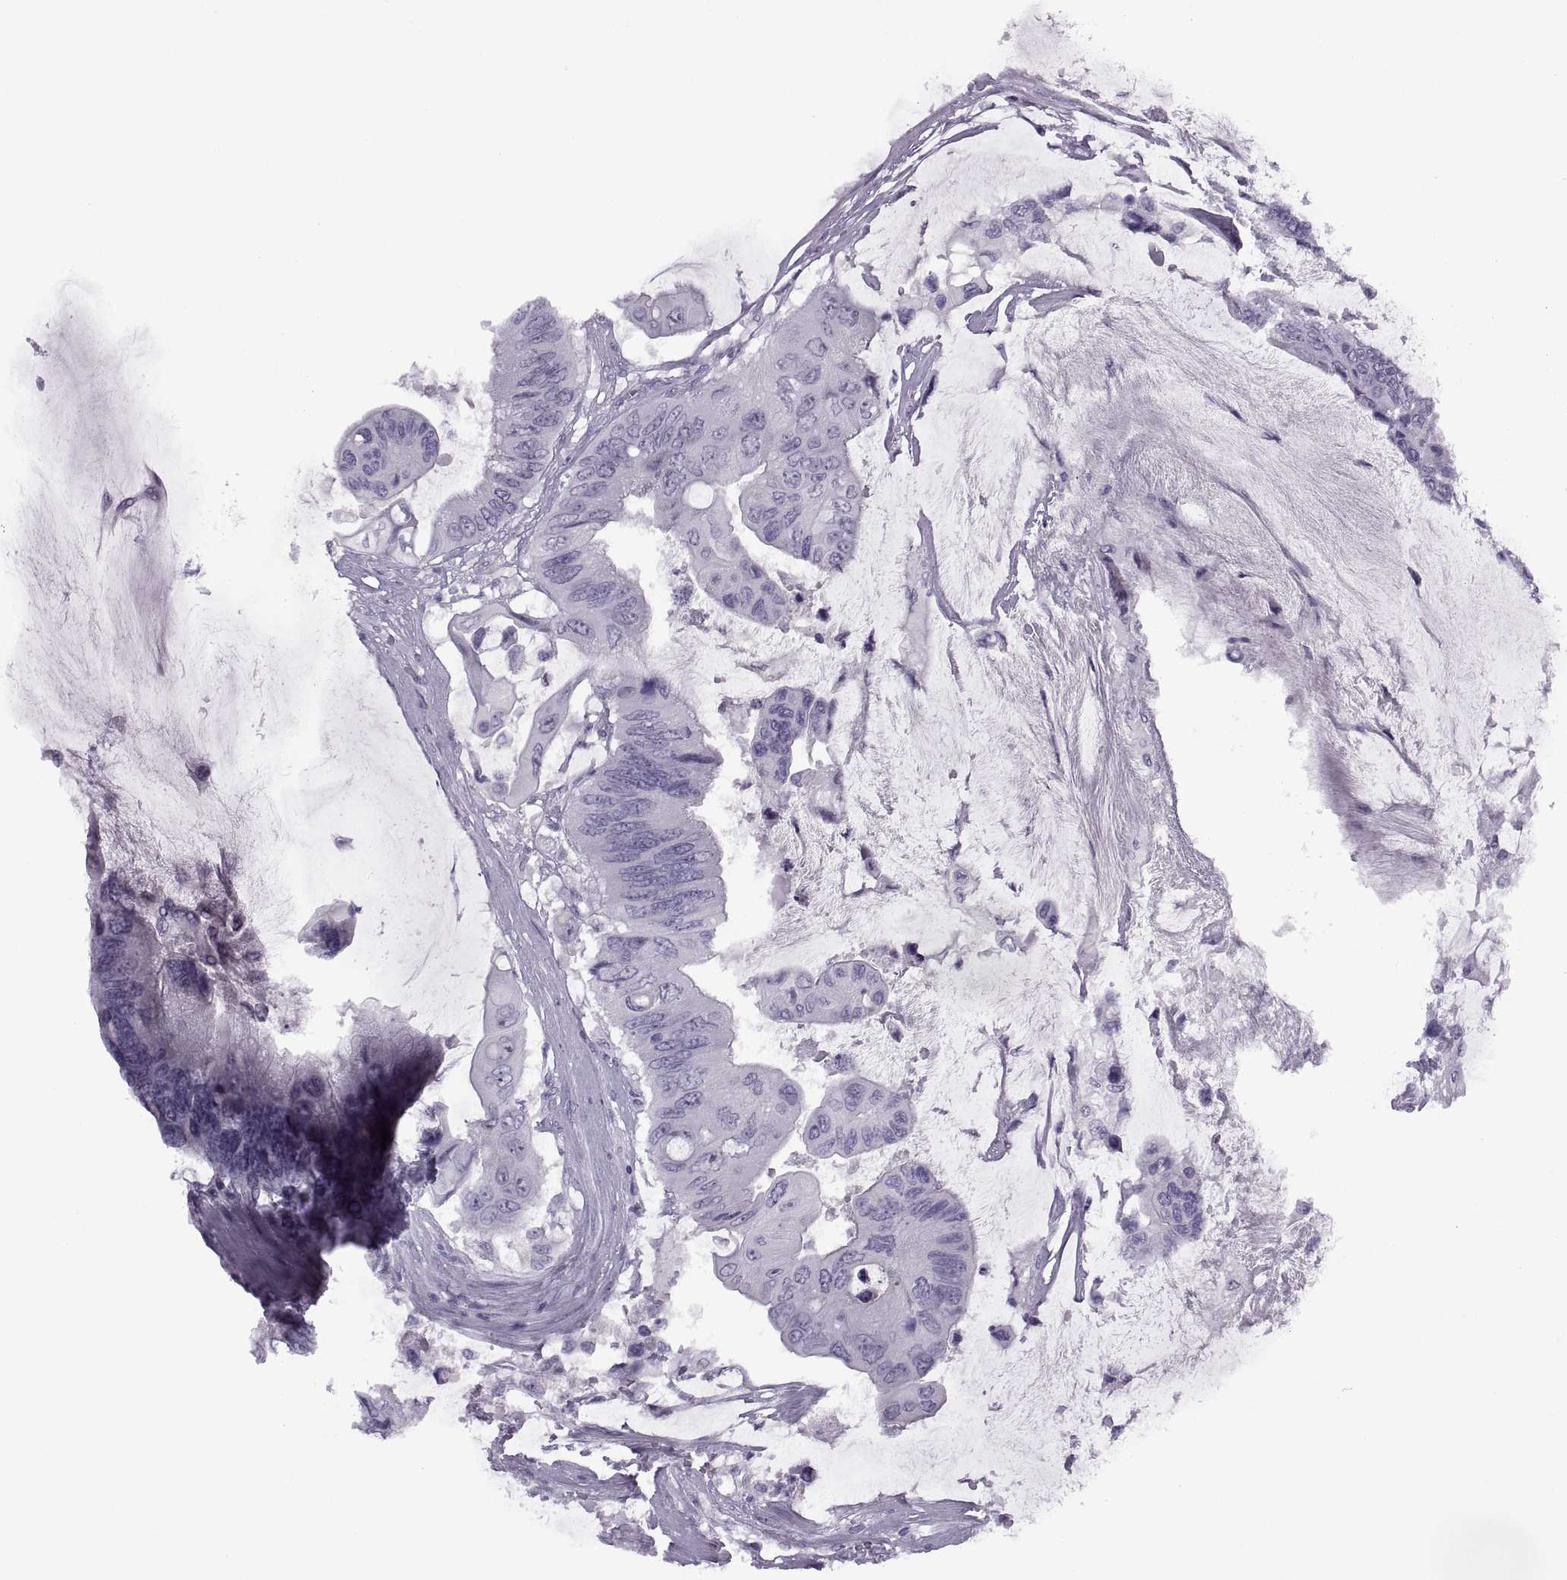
{"staining": {"intensity": "negative", "quantity": "none", "location": "none"}, "tissue": "colorectal cancer", "cell_type": "Tumor cells", "image_type": "cancer", "snomed": [{"axis": "morphology", "description": "Adenocarcinoma, NOS"}, {"axis": "topography", "description": "Rectum"}], "caption": "The IHC histopathology image has no significant positivity in tumor cells of colorectal cancer tissue.", "gene": "FAM24A", "patient": {"sex": "male", "age": 63}}